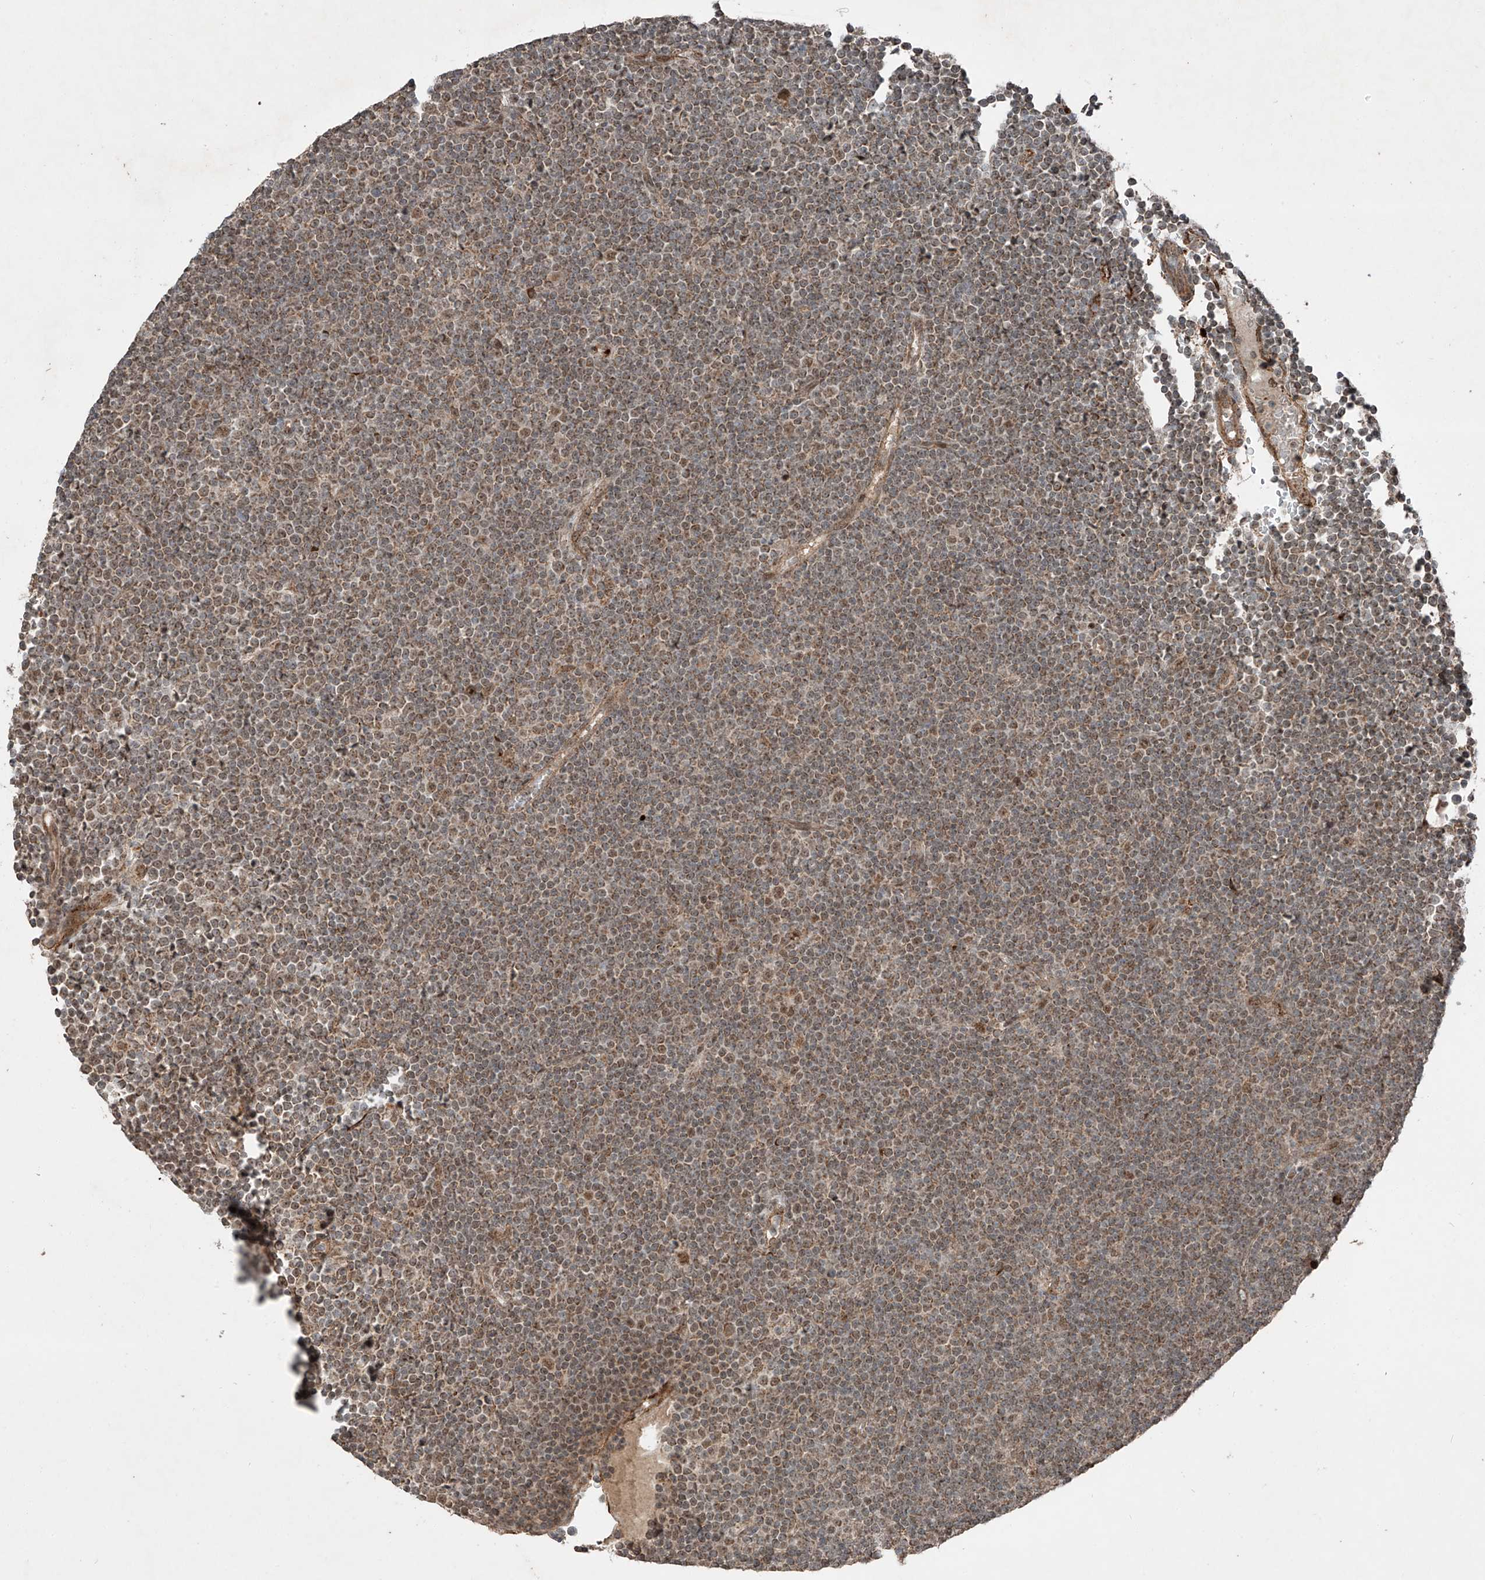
{"staining": {"intensity": "moderate", "quantity": "25%-75%", "location": "cytoplasmic/membranous,nuclear"}, "tissue": "lymphoma", "cell_type": "Tumor cells", "image_type": "cancer", "snomed": [{"axis": "morphology", "description": "Malignant lymphoma, non-Hodgkin's type, Low grade"}, {"axis": "topography", "description": "Lymph node"}], "caption": "Lymphoma stained with a protein marker displays moderate staining in tumor cells.", "gene": "ZNF620", "patient": {"sex": "female", "age": 67}}